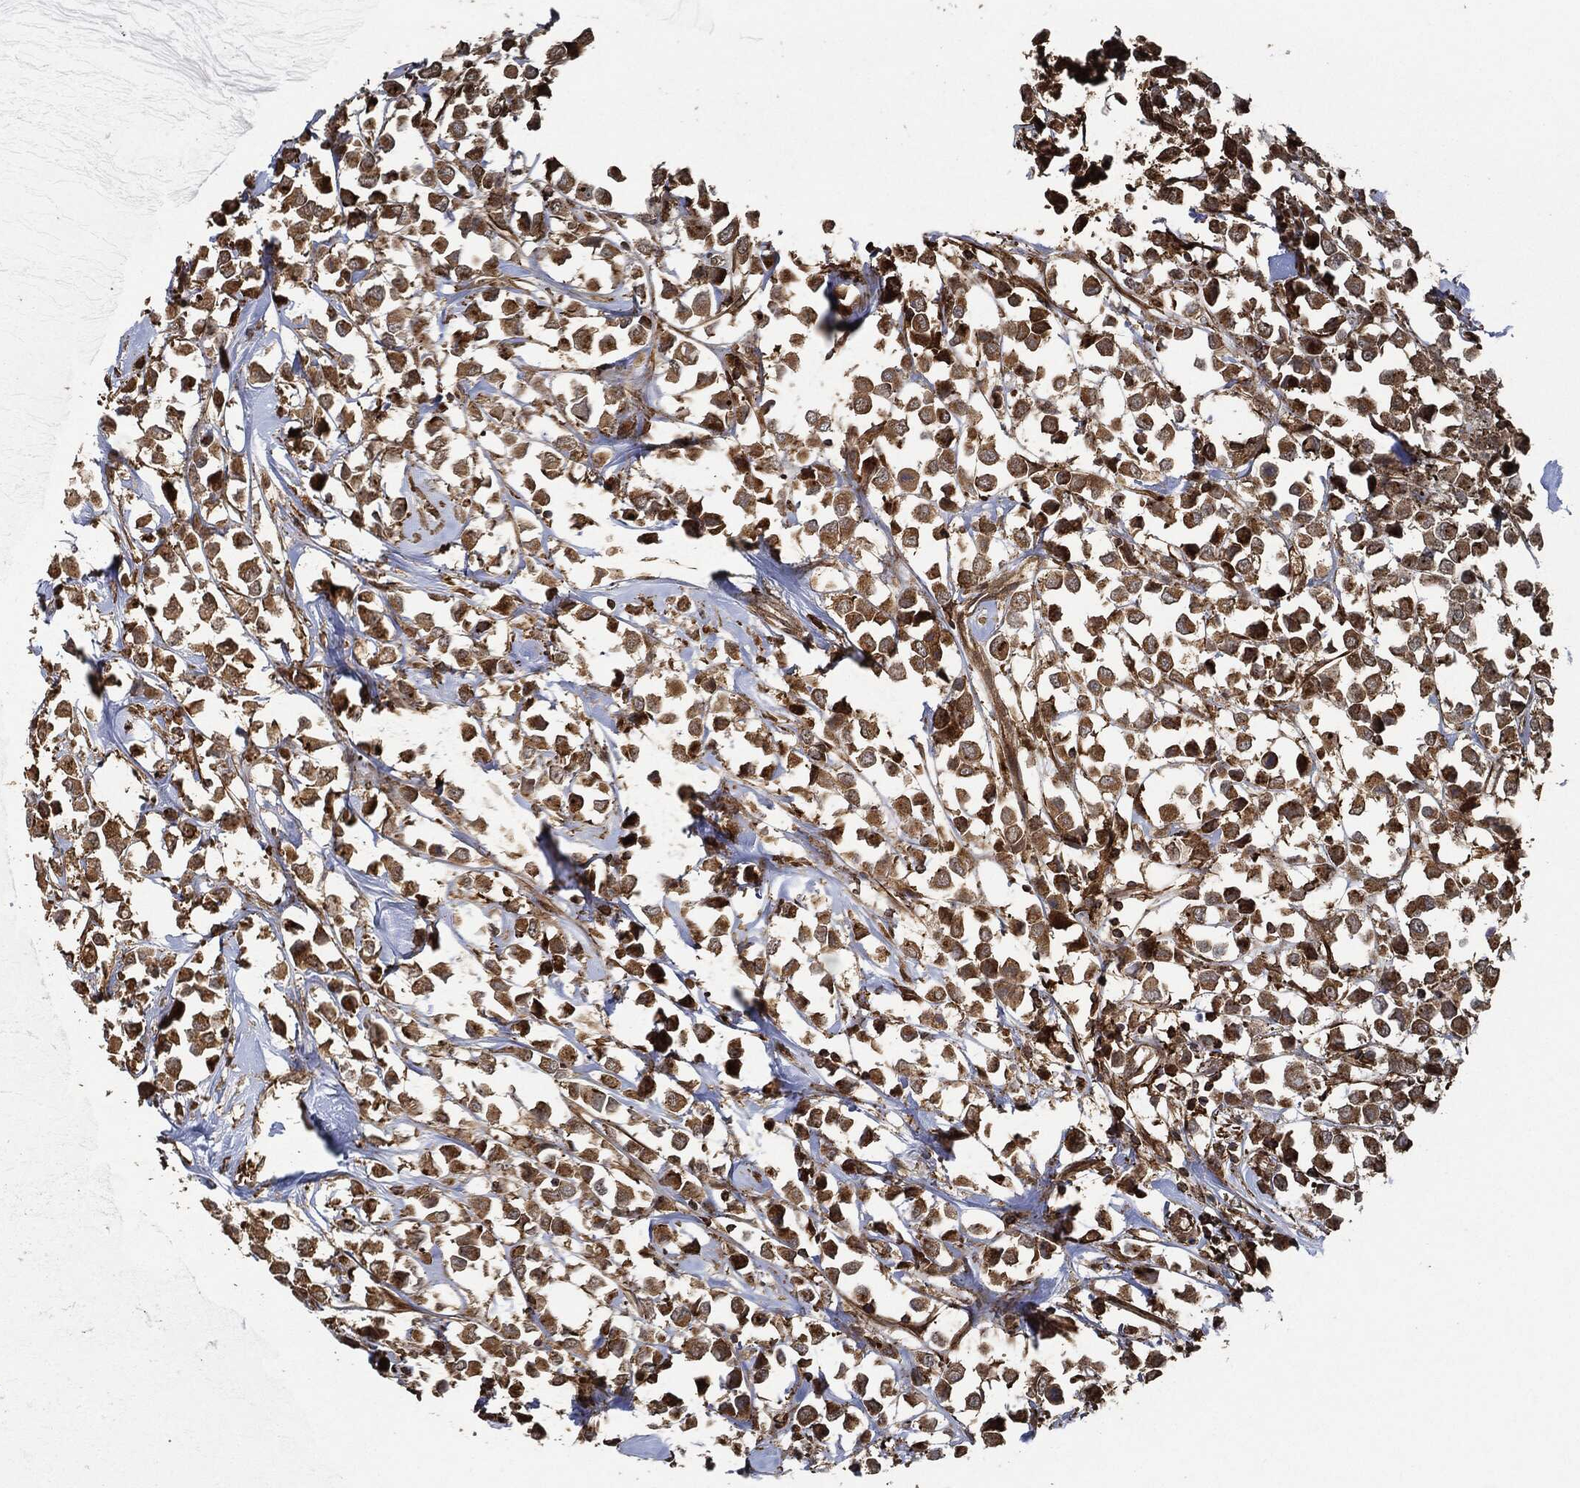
{"staining": {"intensity": "strong", "quantity": "25%-75%", "location": "cytoplasmic/membranous"}, "tissue": "breast cancer", "cell_type": "Tumor cells", "image_type": "cancer", "snomed": [{"axis": "morphology", "description": "Duct carcinoma"}, {"axis": "topography", "description": "Breast"}], "caption": "DAB (3,3'-diaminobenzidine) immunohistochemical staining of invasive ductal carcinoma (breast) exhibits strong cytoplasmic/membranous protein staining in about 25%-75% of tumor cells.", "gene": "TPT1", "patient": {"sex": "female", "age": 61}}